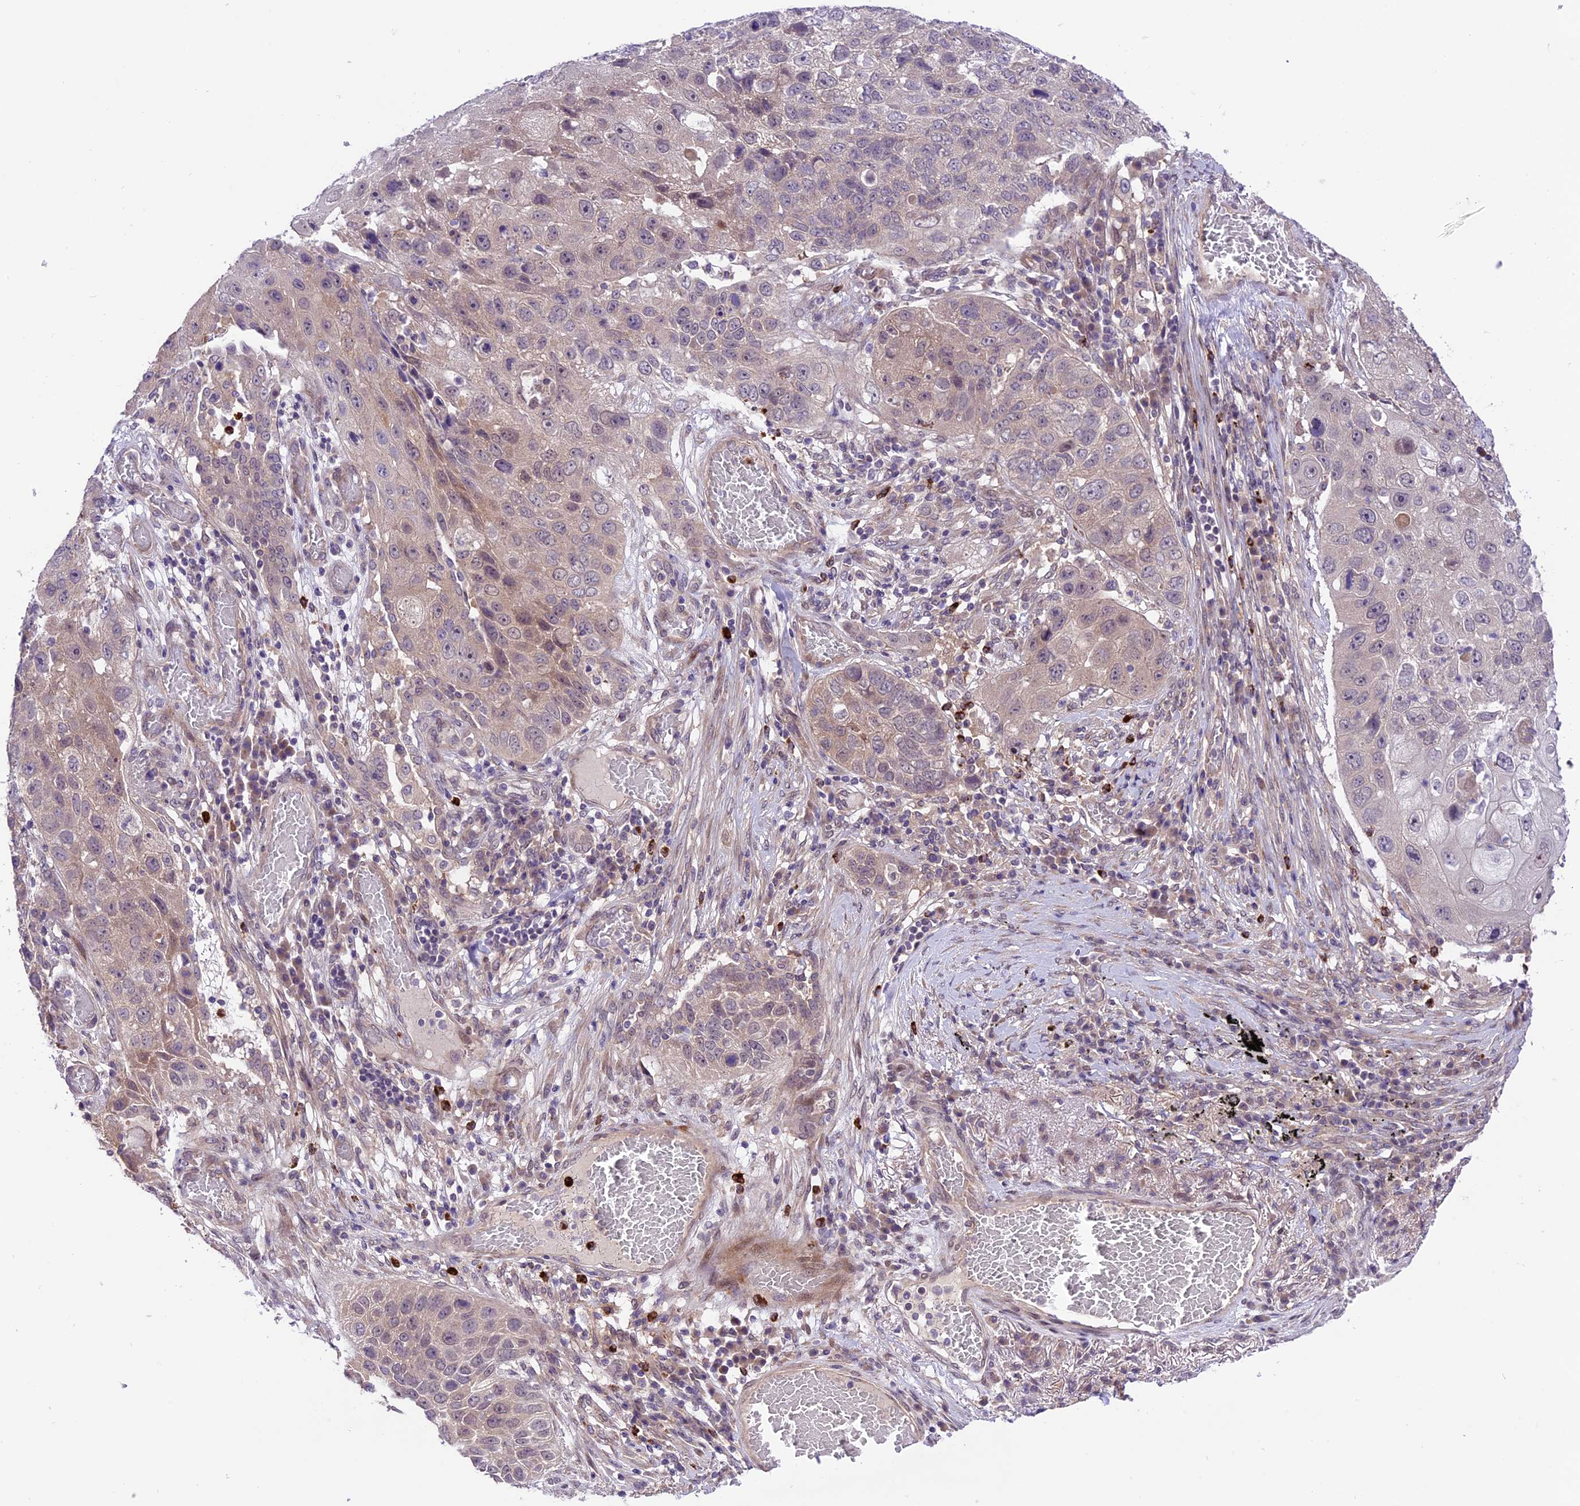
{"staining": {"intensity": "weak", "quantity": "<25%", "location": "cytoplasmic/membranous"}, "tissue": "lung cancer", "cell_type": "Tumor cells", "image_type": "cancer", "snomed": [{"axis": "morphology", "description": "Squamous cell carcinoma, NOS"}, {"axis": "topography", "description": "Lung"}], "caption": "DAB immunohistochemical staining of human squamous cell carcinoma (lung) displays no significant positivity in tumor cells. Nuclei are stained in blue.", "gene": "SPRED1", "patient": {"sex": "male", "age": 61}}